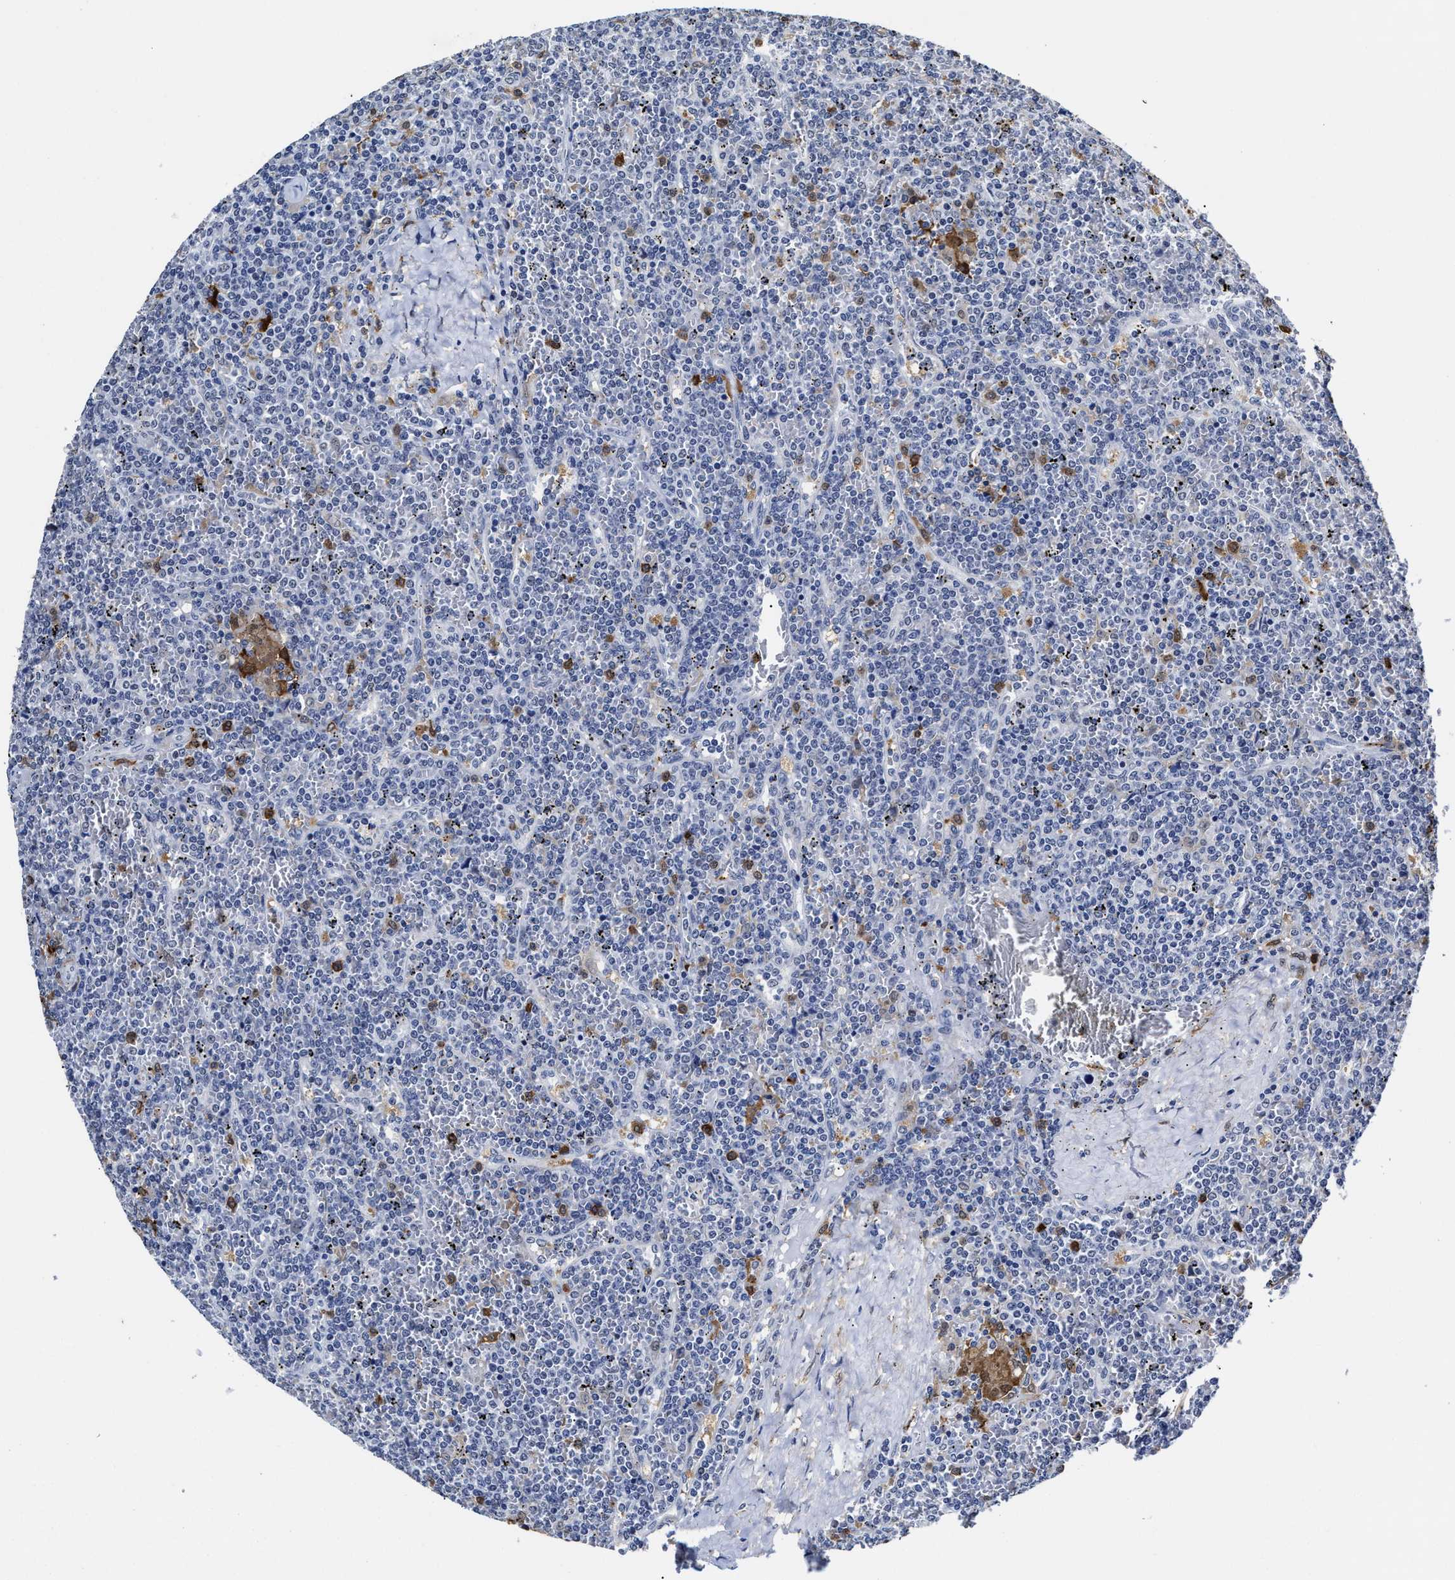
{"staining": {"intensity": "negative", "quantity": "none", "location": "none"}, "tissue": "lymphoma", "cell_type": "Tumor cells", "image_type": "cancer", "snomed": [{"axis": "morphology", "description": "Malignant lymphoma, non-Hodgkin's type, Low grade"}, {"axis": "topography", "description": "Spleen"}], "caption": "Tumor cells are negative for protein expression in human low-grade malignant lymphoma, non-Hodgkin's type. (DAB immunohistochemistry with hematoxylin counter stain).", "gene": "PRPF4B", "patient": {"sex": "female", "age": 19}}